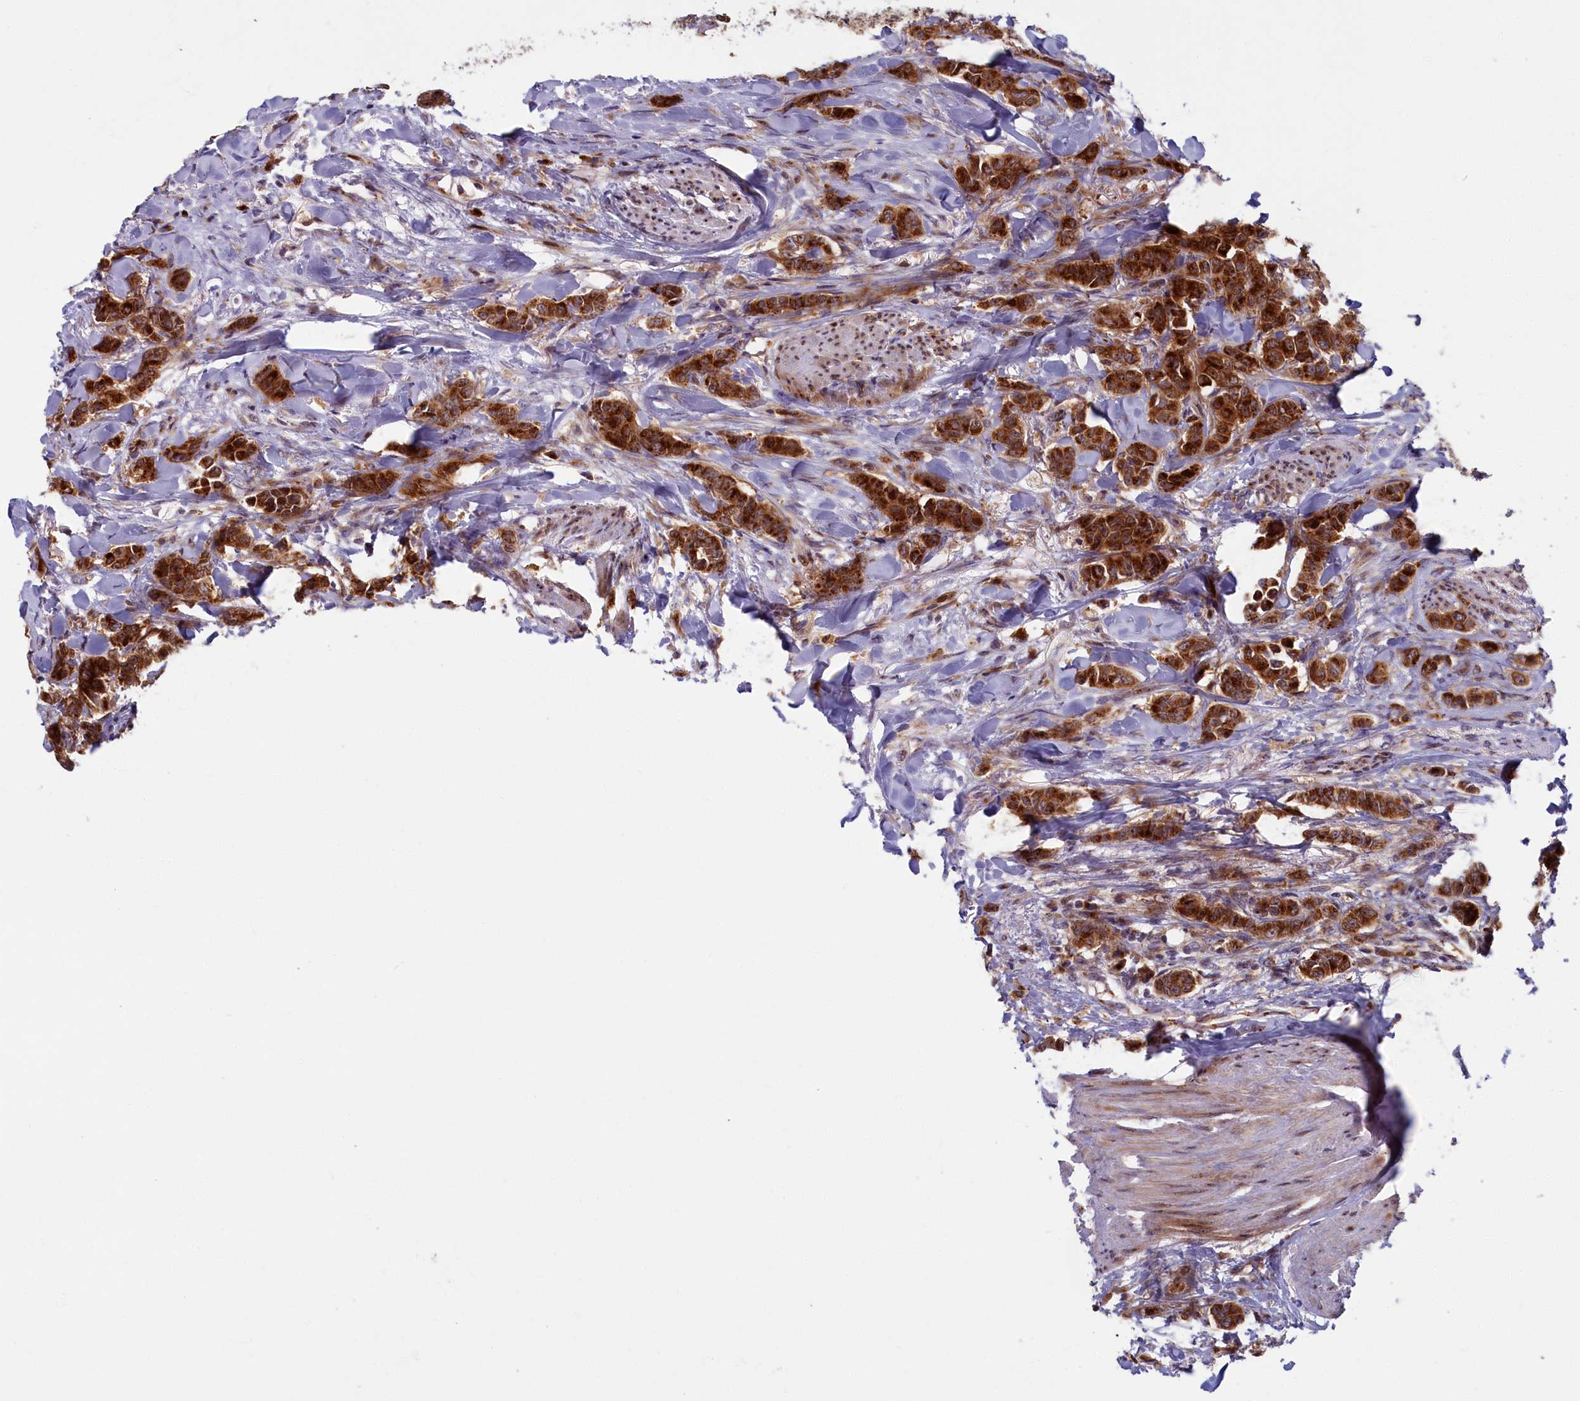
{"staining": {"intensity": "strong", "quantity": ">75%", "location": "cytoplasmic/membranous"}, "tissue": "breast cancer", "cell_type": "Tumor cells", "image_type": "cancer", "snomed": [{"axis": "morphology", "description": "Duct carcinoma"}, {"axis": "topography", "description": "Breast"}], "caption": "Breast cancer stained for a protein reveals strong cytoplasmic/membranous positivity in tumor cells.", "gene": "BLVRB", "patient": {"sex": "female", "age": 40}}